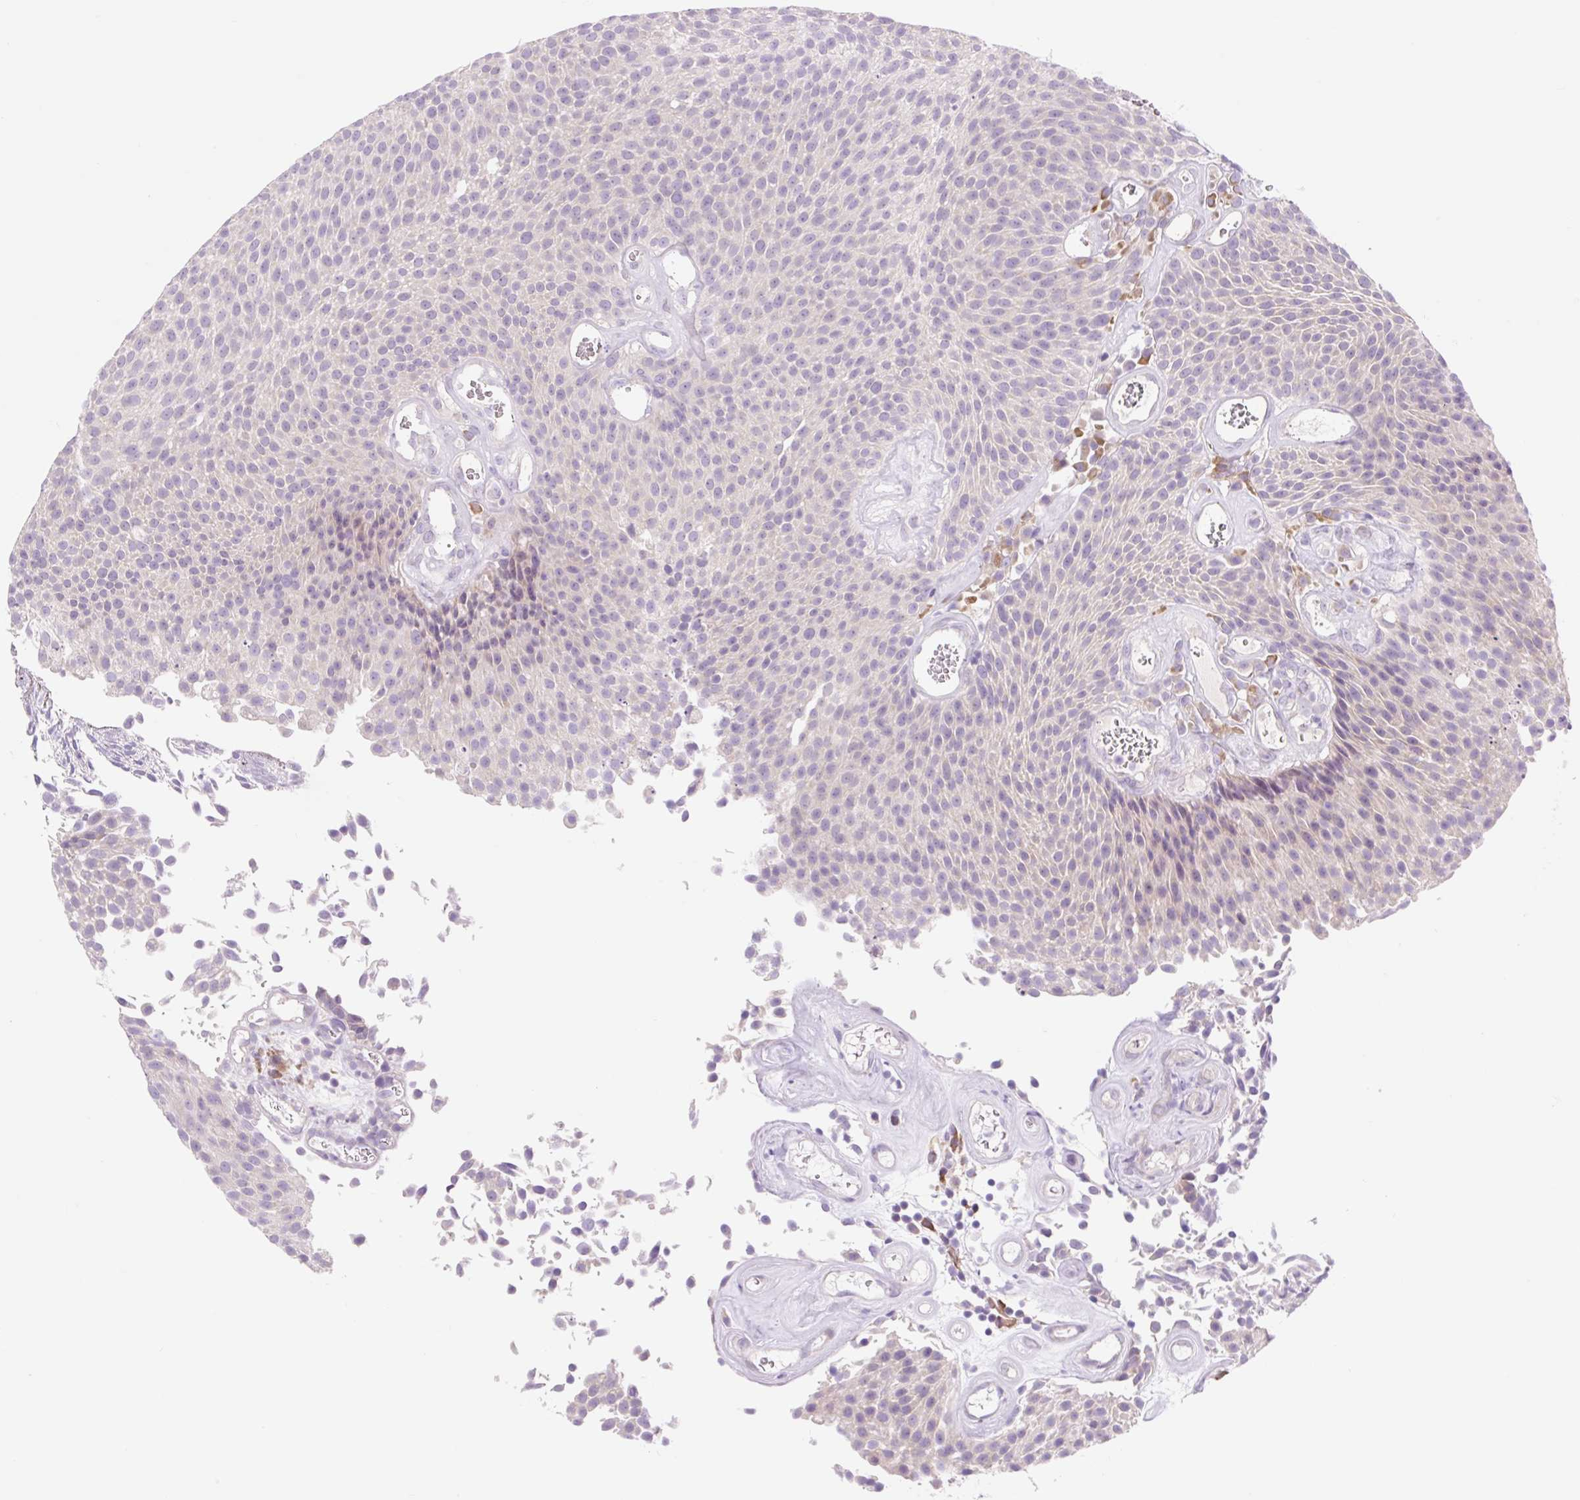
{"staining": {"intensity": "negative", "quantity": "none", "location": "none"}, "tissue": "urothelial cancer", "cell_type": "Tumor cells", "image_type": "cancer", "snomed": [{"axis": "morphology", "description": "Urothelial carcinoma, Low grade"}, {"axis": "topography", "description": "Urinary bladder"}], "caption": "A histopathology image of human low-grade urothelial carcinoma is negative for staining in tumor cells.", "gene": "CELF6", "patient": {"sex": "female", "age": 79}}